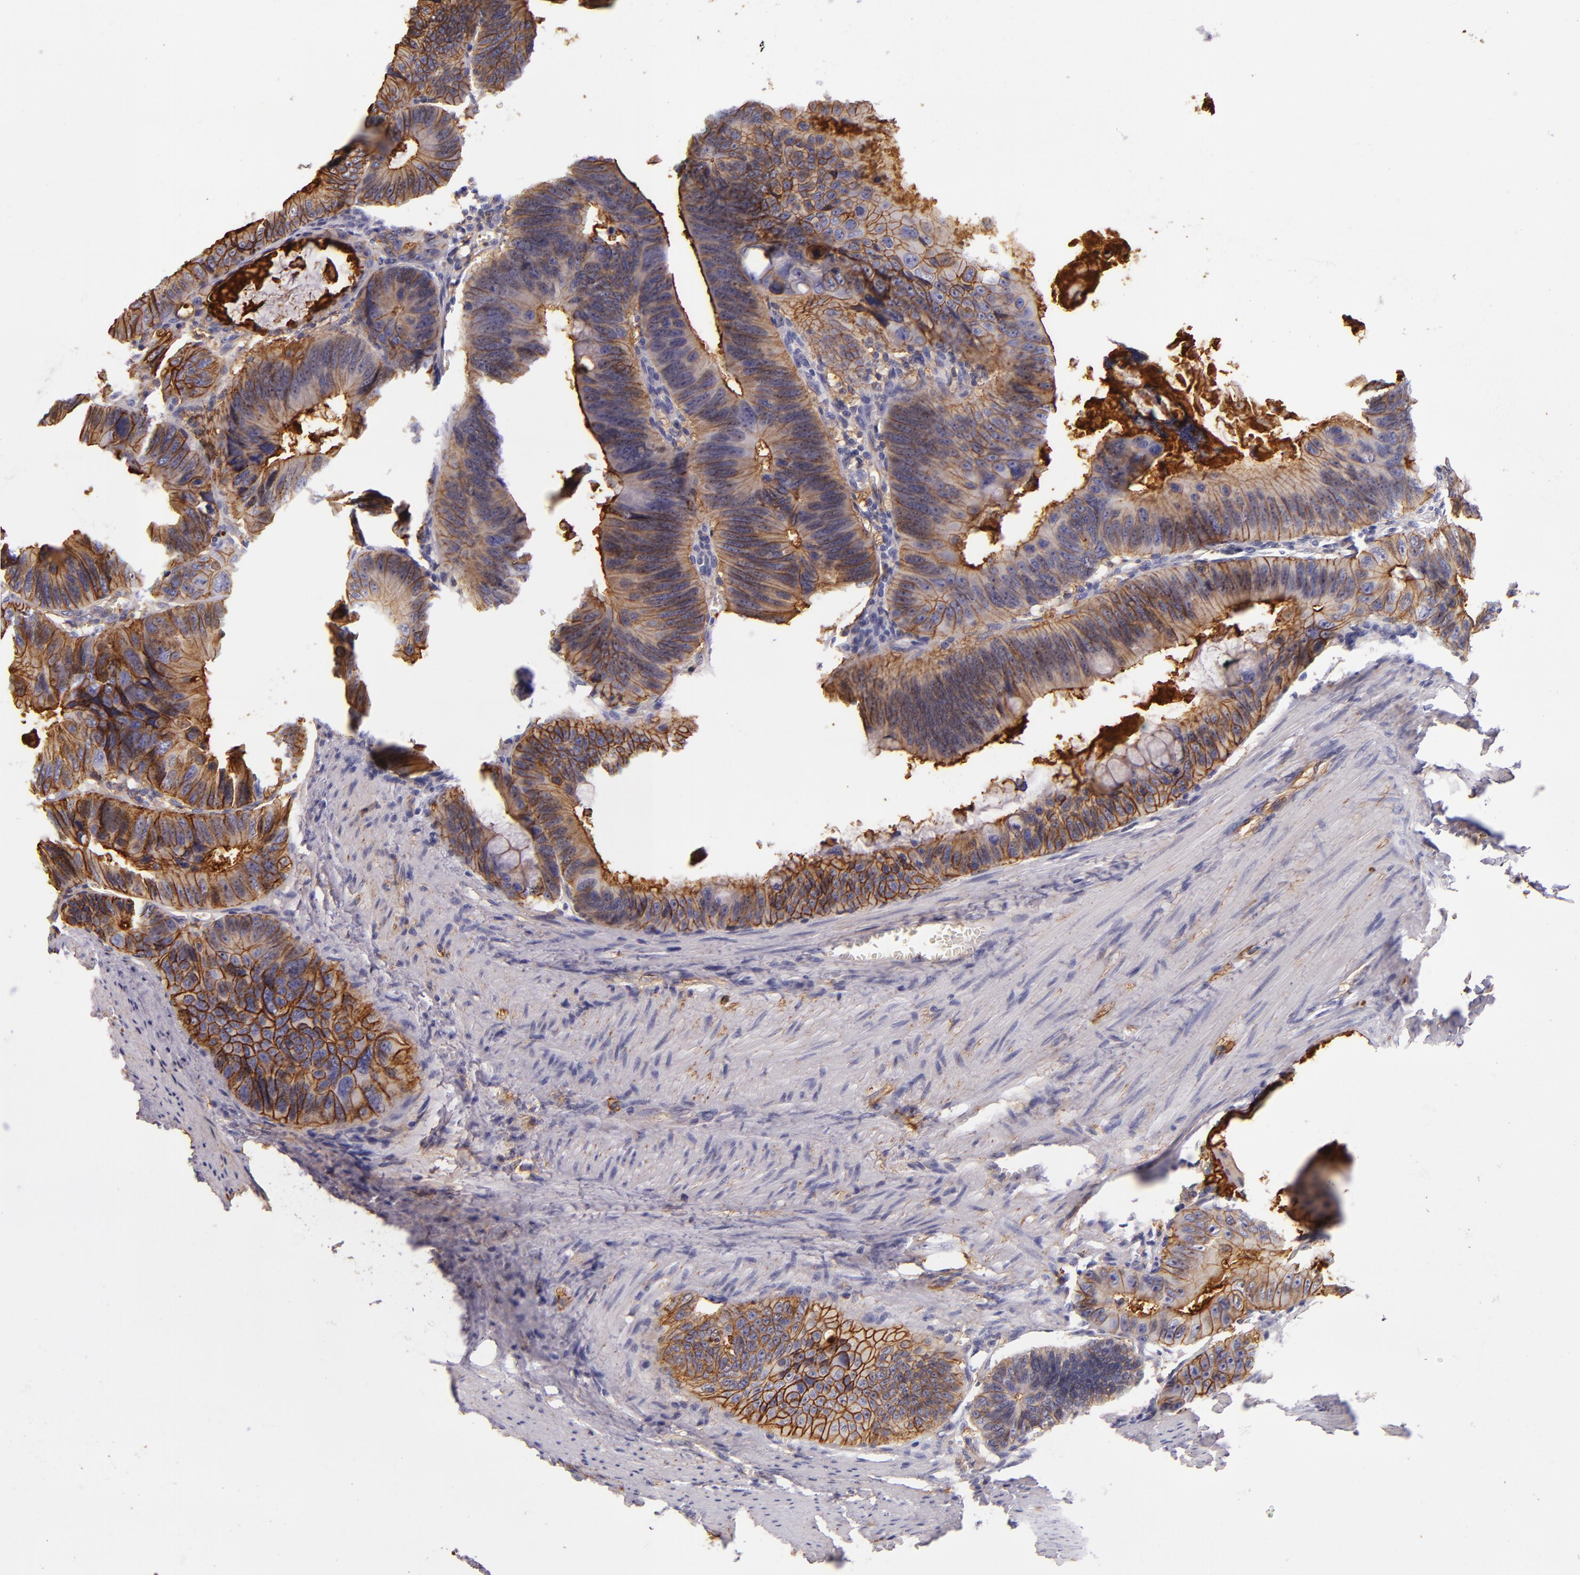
{"staining": {"intensity": "strong", "quantity": ">75%", "location": "cytoplasmic/membranous"}, "tissue": "colorectal cancer", "cell_type": "Tumor cells", "image_type": "cancer", "snomed": [{"axis": "morphology", "description": "Adenocarcinoma, NOS"}, {"axis": "topography", "description": "Colon"}], "caption": "Immunohistochemical staining of colorectal adenocarcinoma demonstrates strong cytoplasmic/membranous protein staining in approximately >75% of tumor cells.", "gene": "CD9", "patient": {"sex": "female", "age": 55}}